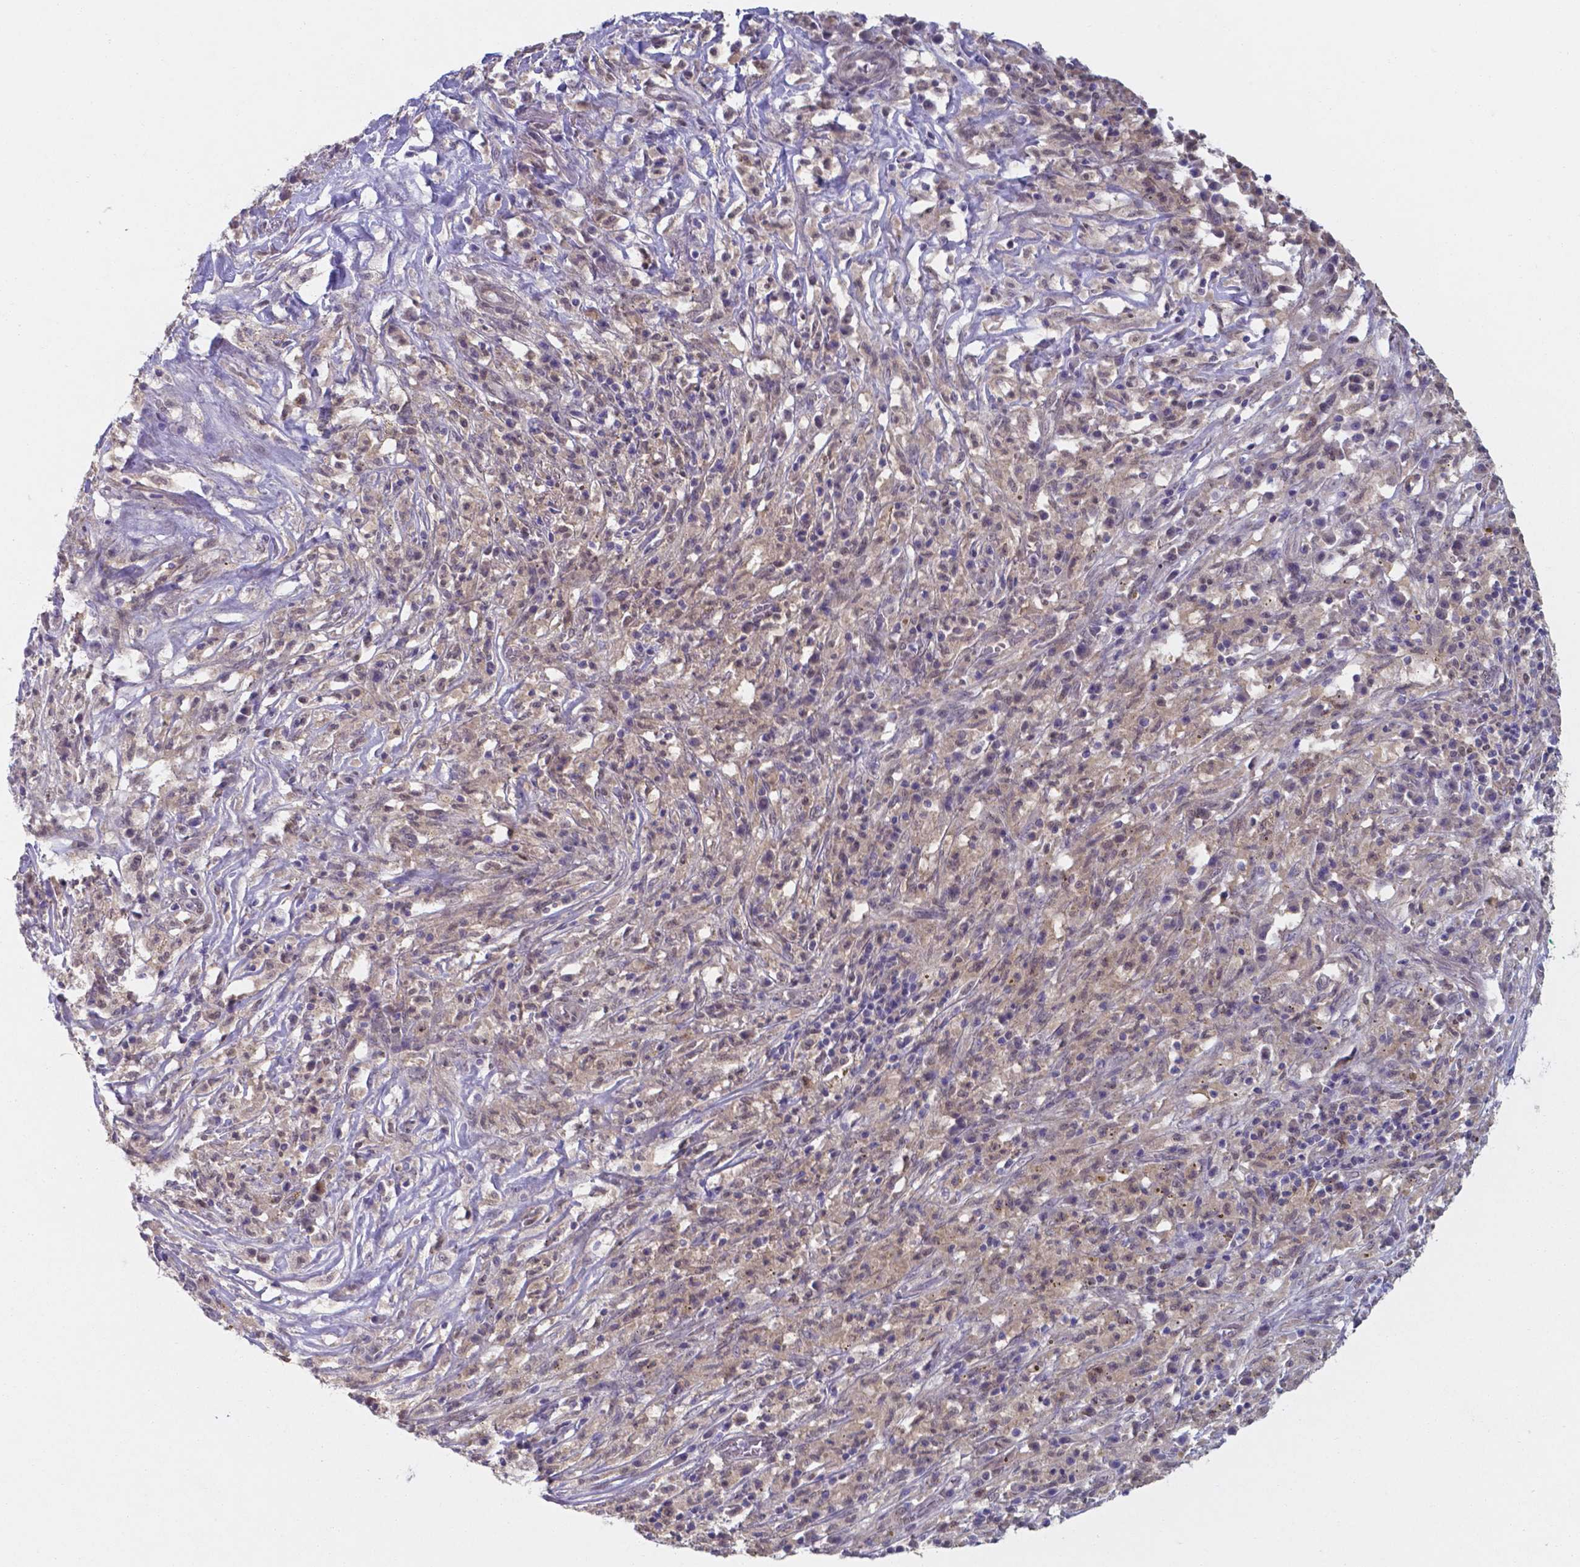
{"staining": {"intensity": "negative", "quantity": "none", "location": "none"}, "tissue": "melanoma", "cell_type": "Tumor cells", "image_type": "cancer", "snomed": [{"axis": "morphology", "description": "Malignant melanoma, NOS"}, {"axis": "topography", "description": "Skin"}], "caption": "DAB (3,3'-diaminobenzidine) immunohistochemical staining of human melanoma demonstrates no significant expression in tumor cells.", "gene": "UBE2E2", "patient": {"sex": "female", "age": 91}}